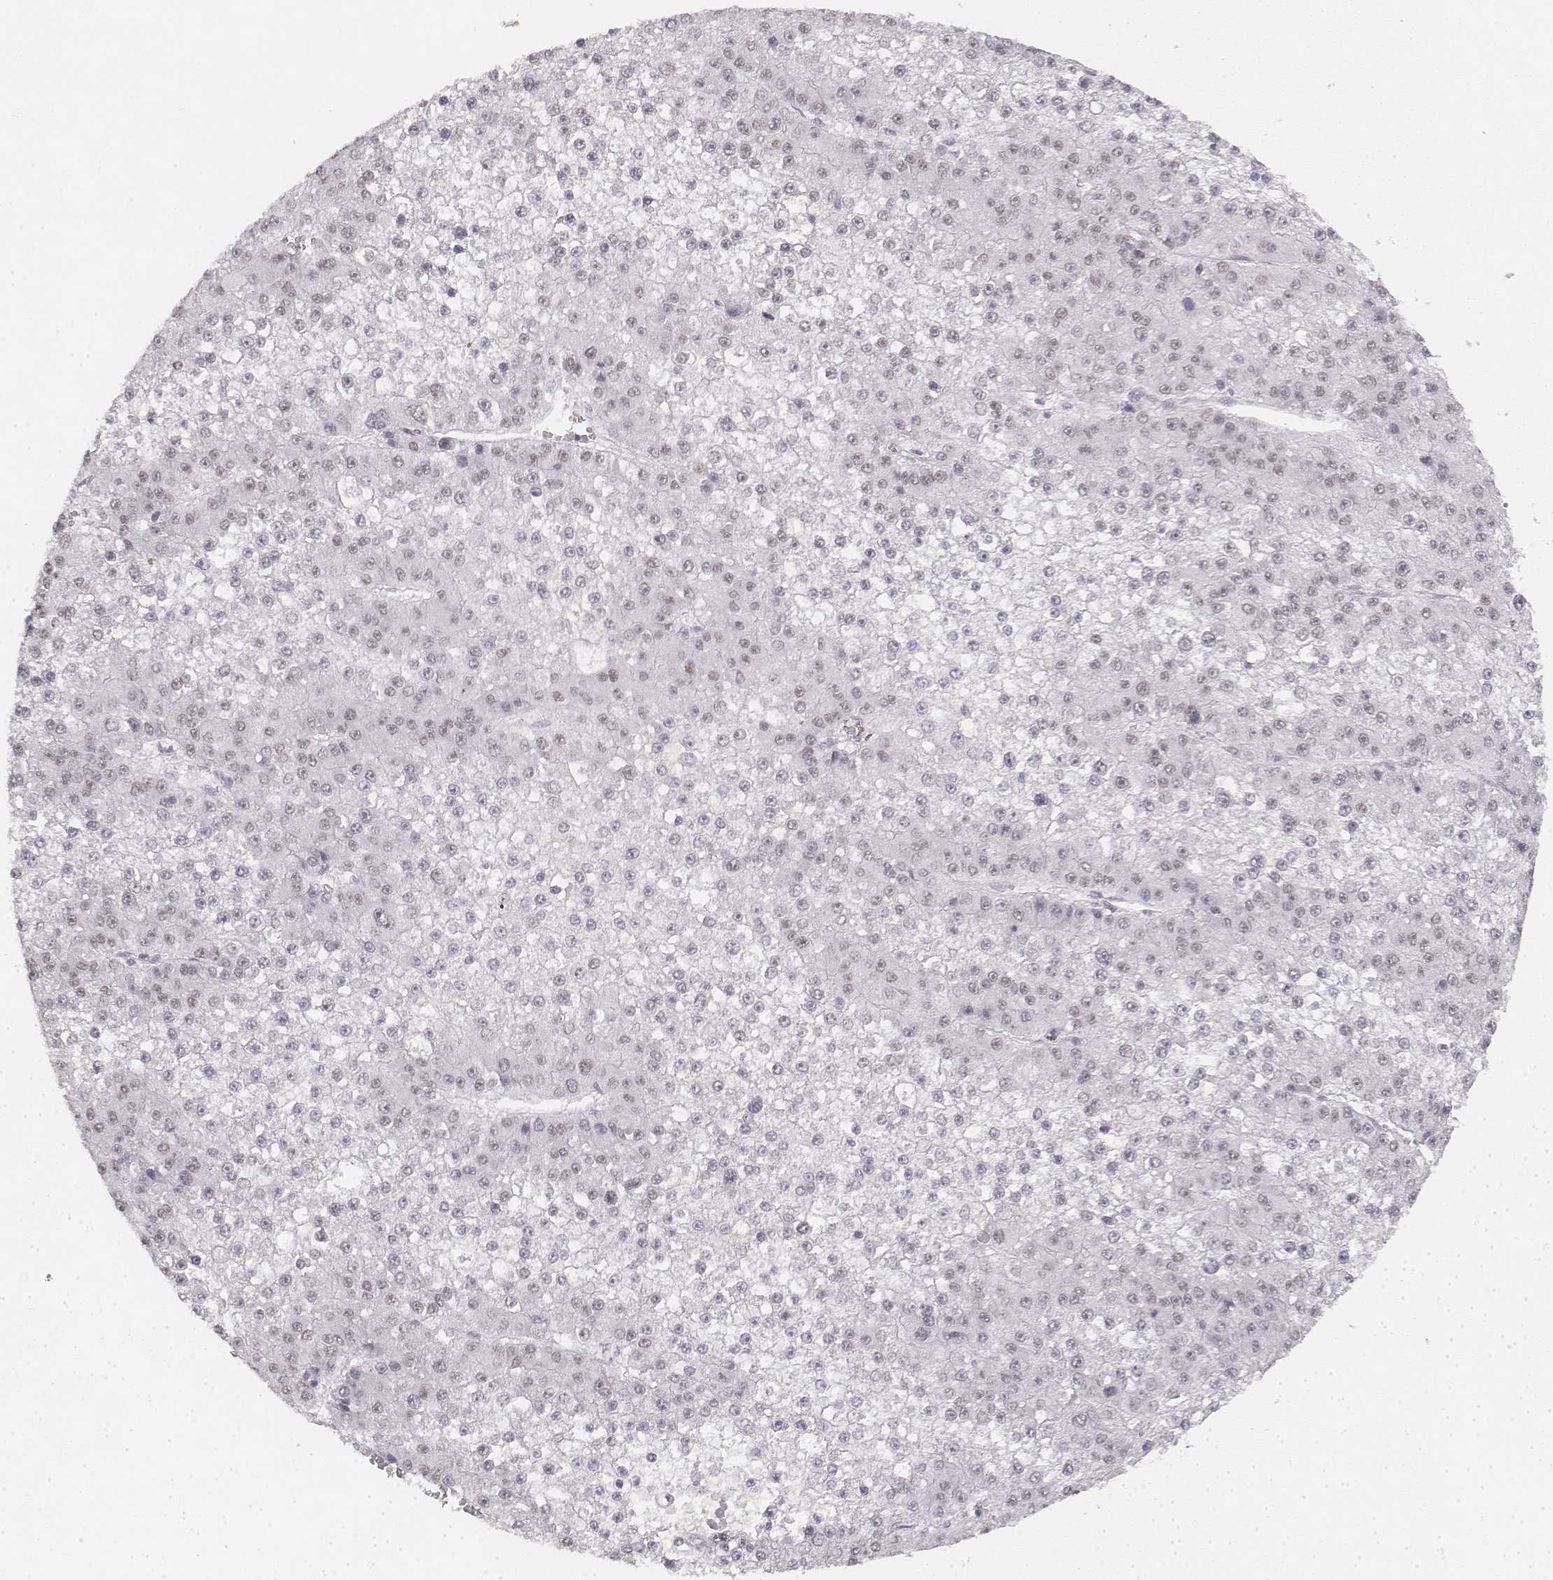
{"staining": {"intensity": "negative", "quantity": "none", "location": "none"}, "tissue": "liver cancer", "cell_type": "Tumor cells", "image_type": "cancer", "snomed": [{"axis": "morphology", "description": "Carcinoma, Hepatocellular, NOS"}, {"axis": "topography", "description": "Liver"}], "caption": "An immunohistochemistry (IHC) histopathology image of liver cancer is shown. There is no staining in tumor cells of liver cancer. The staining is performed using DAB brown chromogen with nuclei counter-stained in using hematoxylin.", "gene": "KRT84", "patient": {"sex": "female", "age": 73}}